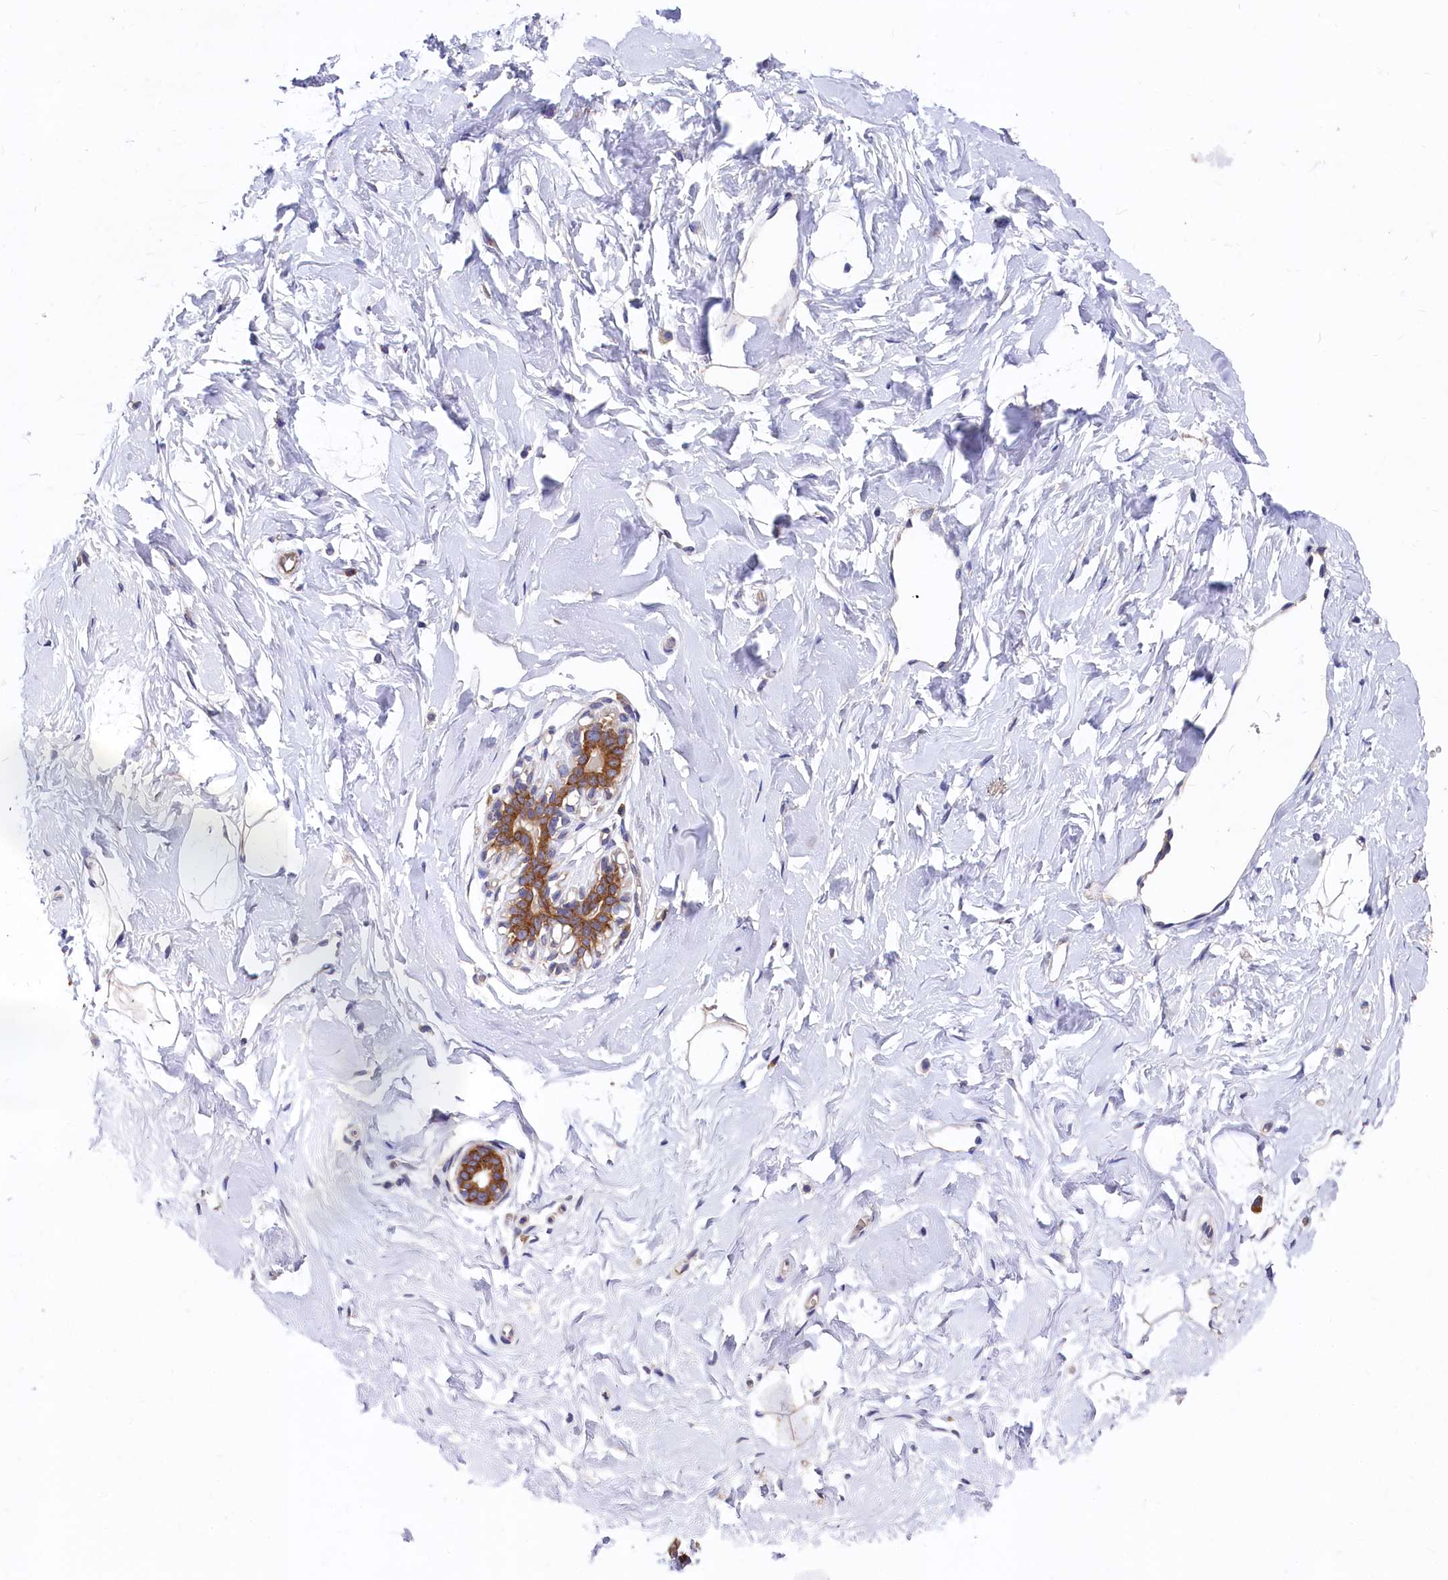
{"staining": {"intensity": "negative", "quantity": "none", "location": "none"}, "tissue": "breast", "cell_type": "Adipocytes", "image_type": "normal", "snomed": [{"axis": "morphology", "description": "Normal tissue, NOS"}, {"axis": "morphology", "description": "Adenoma, NOS"}, {"axis": "topography", "description": "Breast"}], "caption": "DAB (3,3'-diaminobenzidine) immunohistochemical staining of normal human breast shows no significant expression in adipocytes.", "gene": "EIF2B2", "patient": {"sex": "female", "age": 23}}